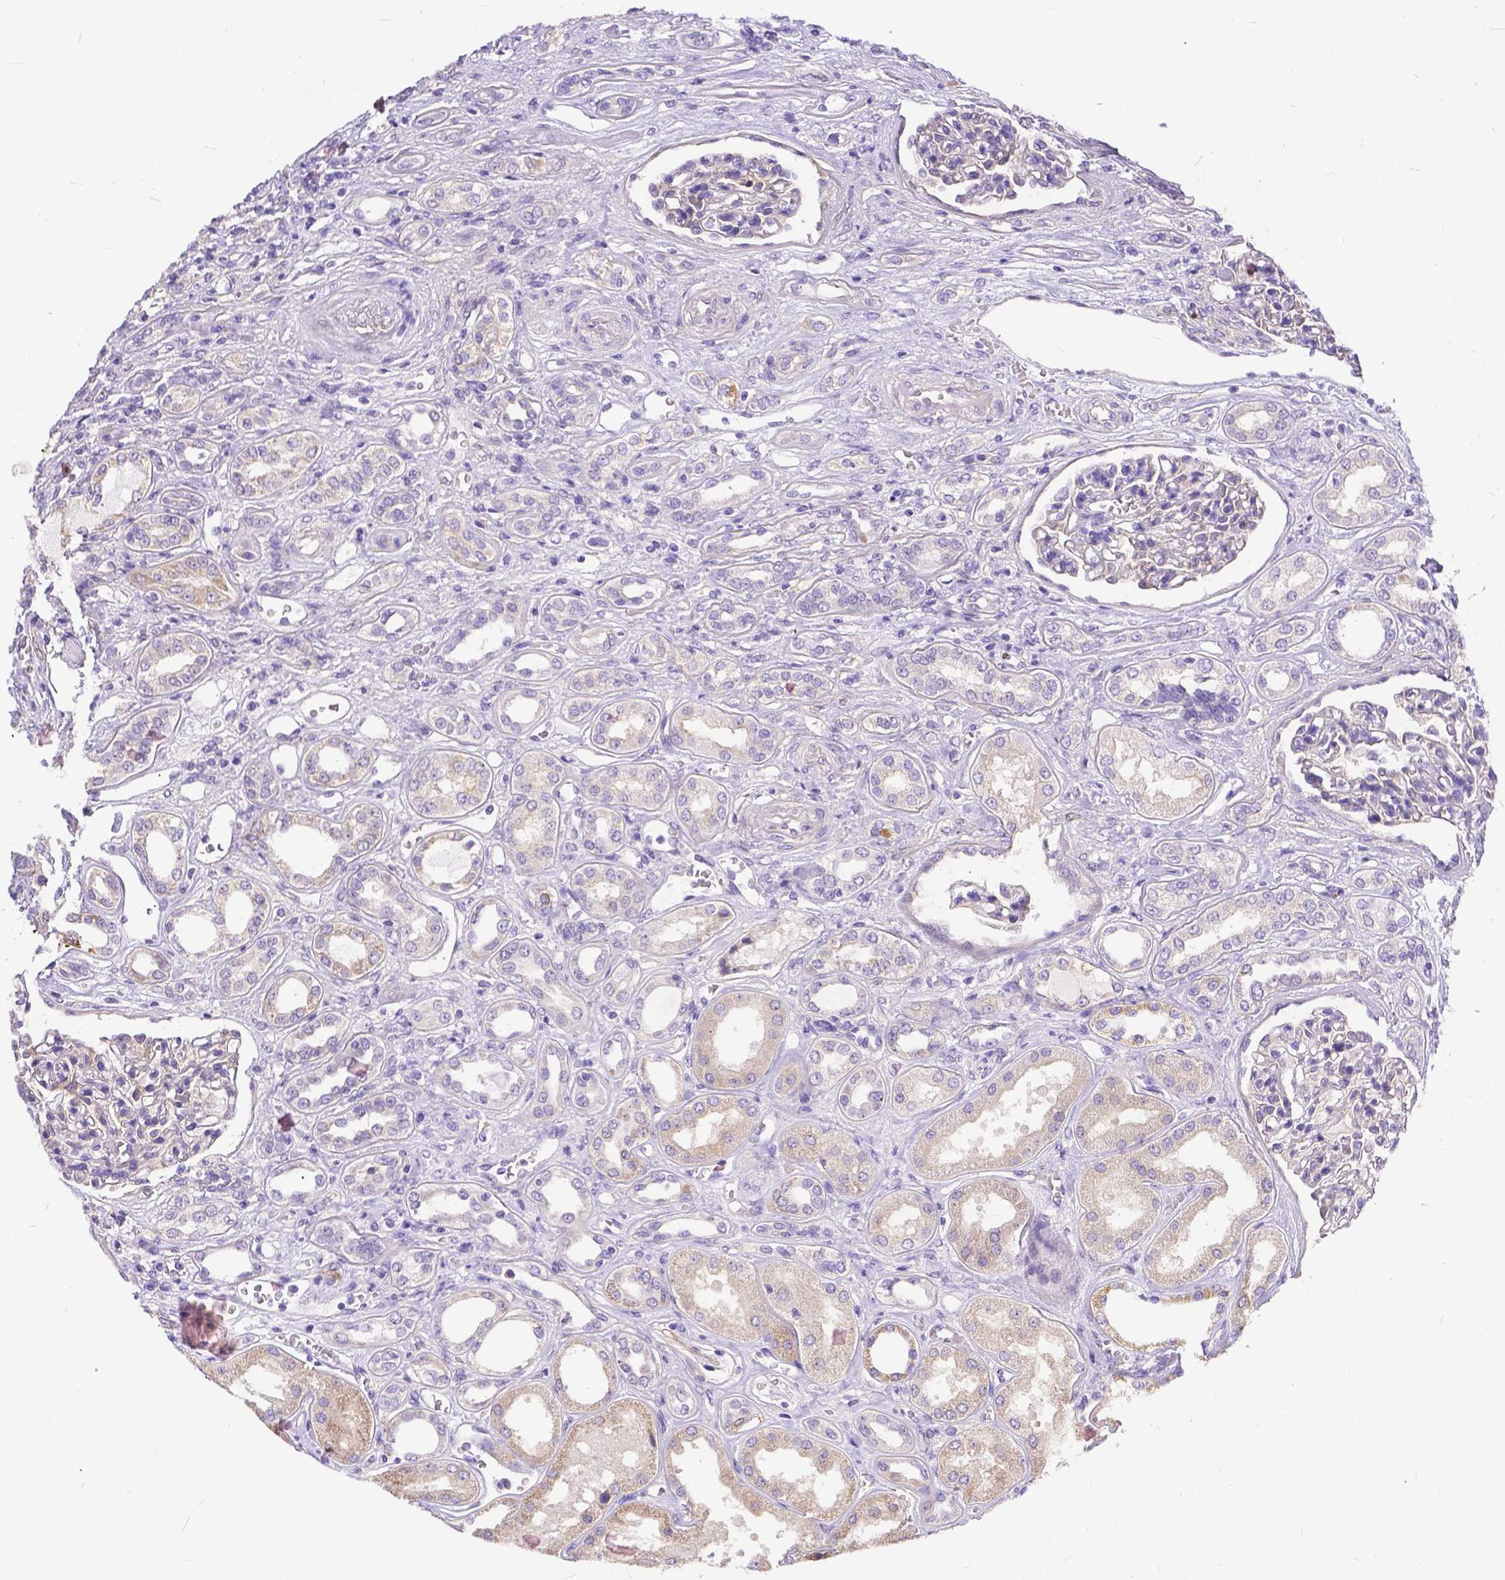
{"staining": {"intensity": "negative", "quantity": "none", "location": "none"}, "tissue": "renal cancer", "cell_type": "Tumor cells", "image_type": "cancer", "snomed": [{"axis": "morphology", "description": "Adenocarcinoma, NOS"}, {"axis": "topography", "description": "Kidney"}], "caption": "DAB immunohistochemical staining of renal cancer shows no significant positivity in tumor cells.", "gene": "DLEC1", "patient": {"sex": "male", "age": 63}}